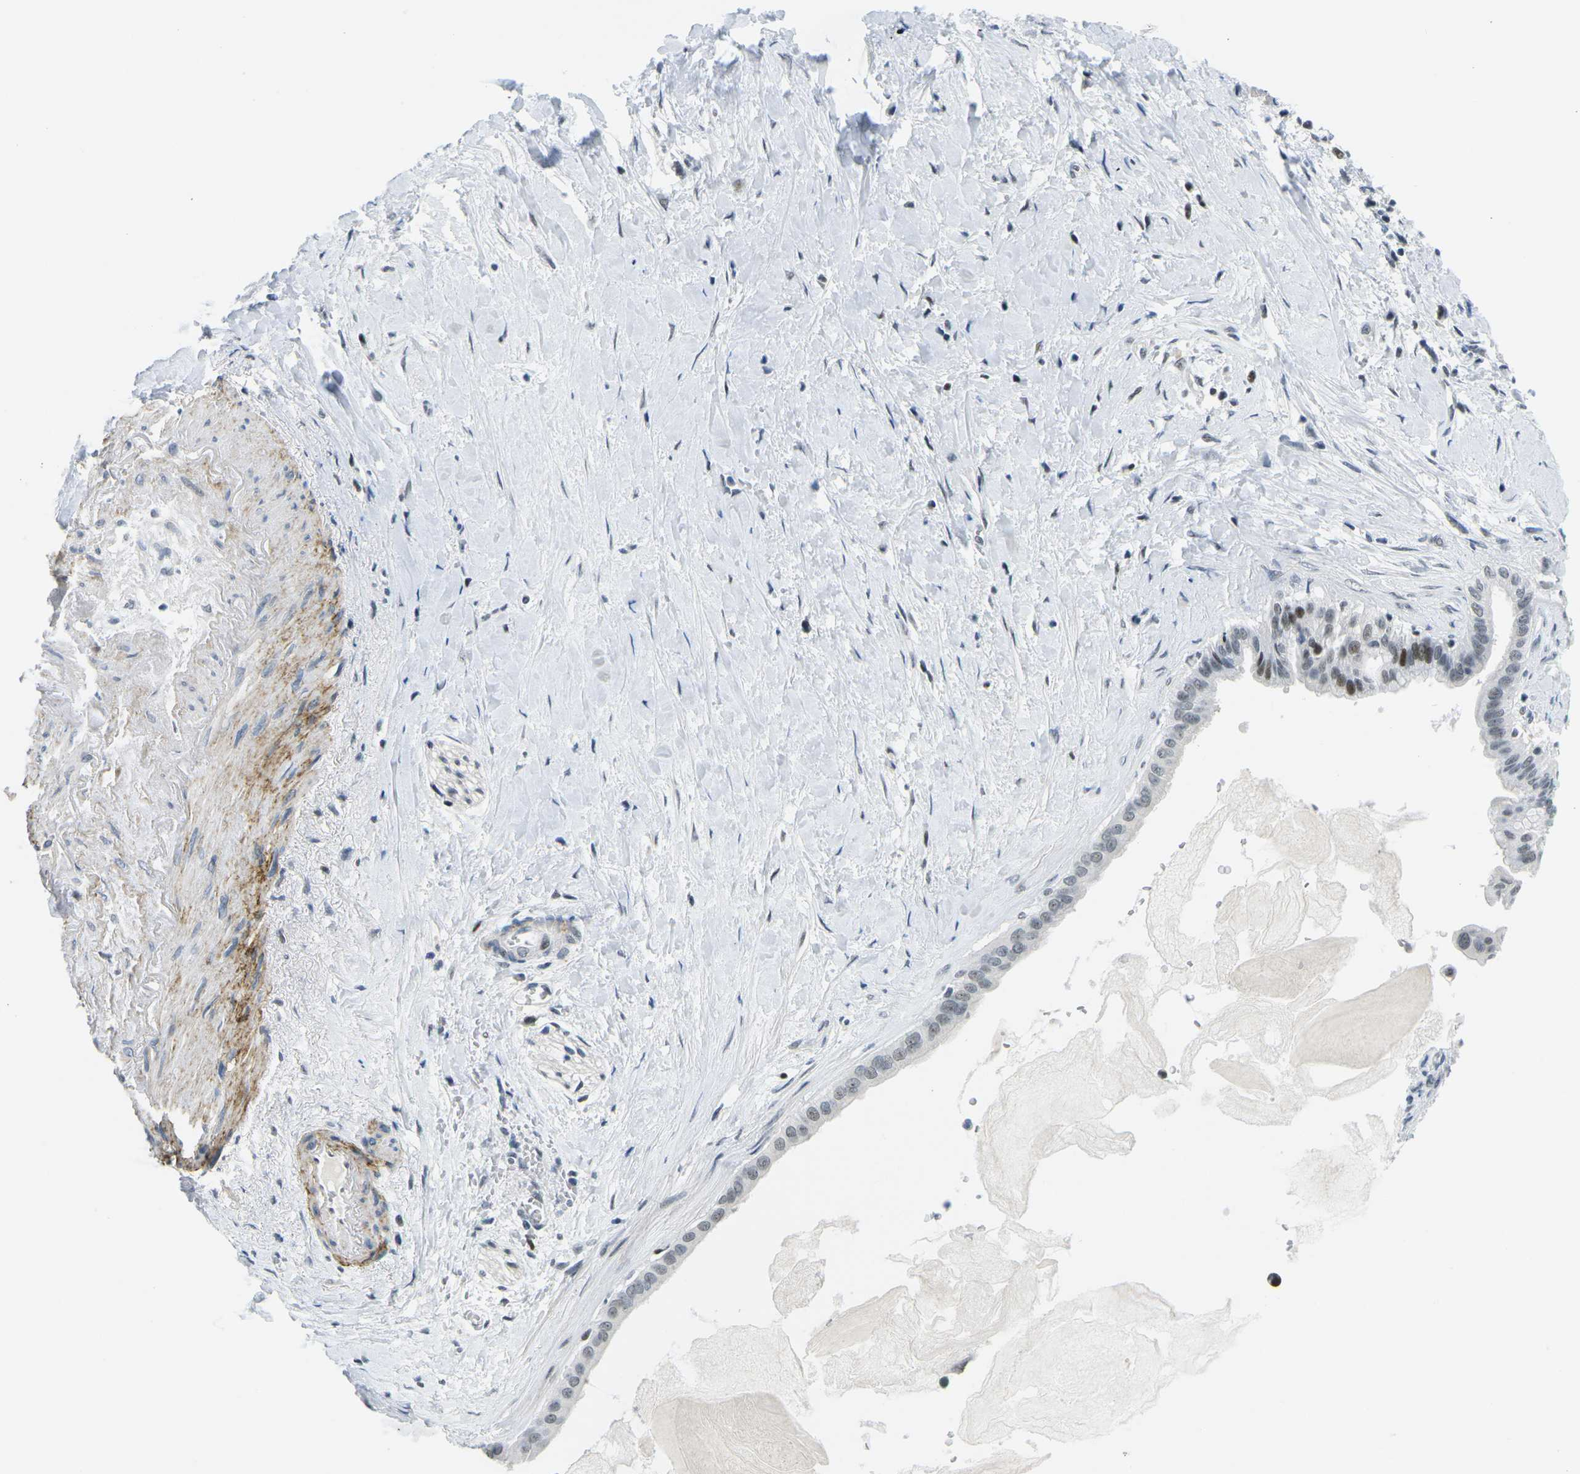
{"staining": {"intensity": "moderate", "quantity": "<25%", "location": "nuclear"}, "tissue": "pancreatic cancer", "cell_type": "Tumor cells", "image_type": "cancer", "snomed": [{"axis": "morphology", "description": "Adenocarcinoma, NOS"}, {"axis": "topography", "description": "Pancreas"}], "caption": "Immunohistochemical staining of pancreatic cancer reveals low levels of moderate nuclear protein staining in about <25% of tumor cells. The protein is stained brown, and the nuclei are stained in blue (DAB IHC with brightfield microscopy, high magnification).", "gene": "PRPF8", "patient": {"sex": "male", "age": 55}}